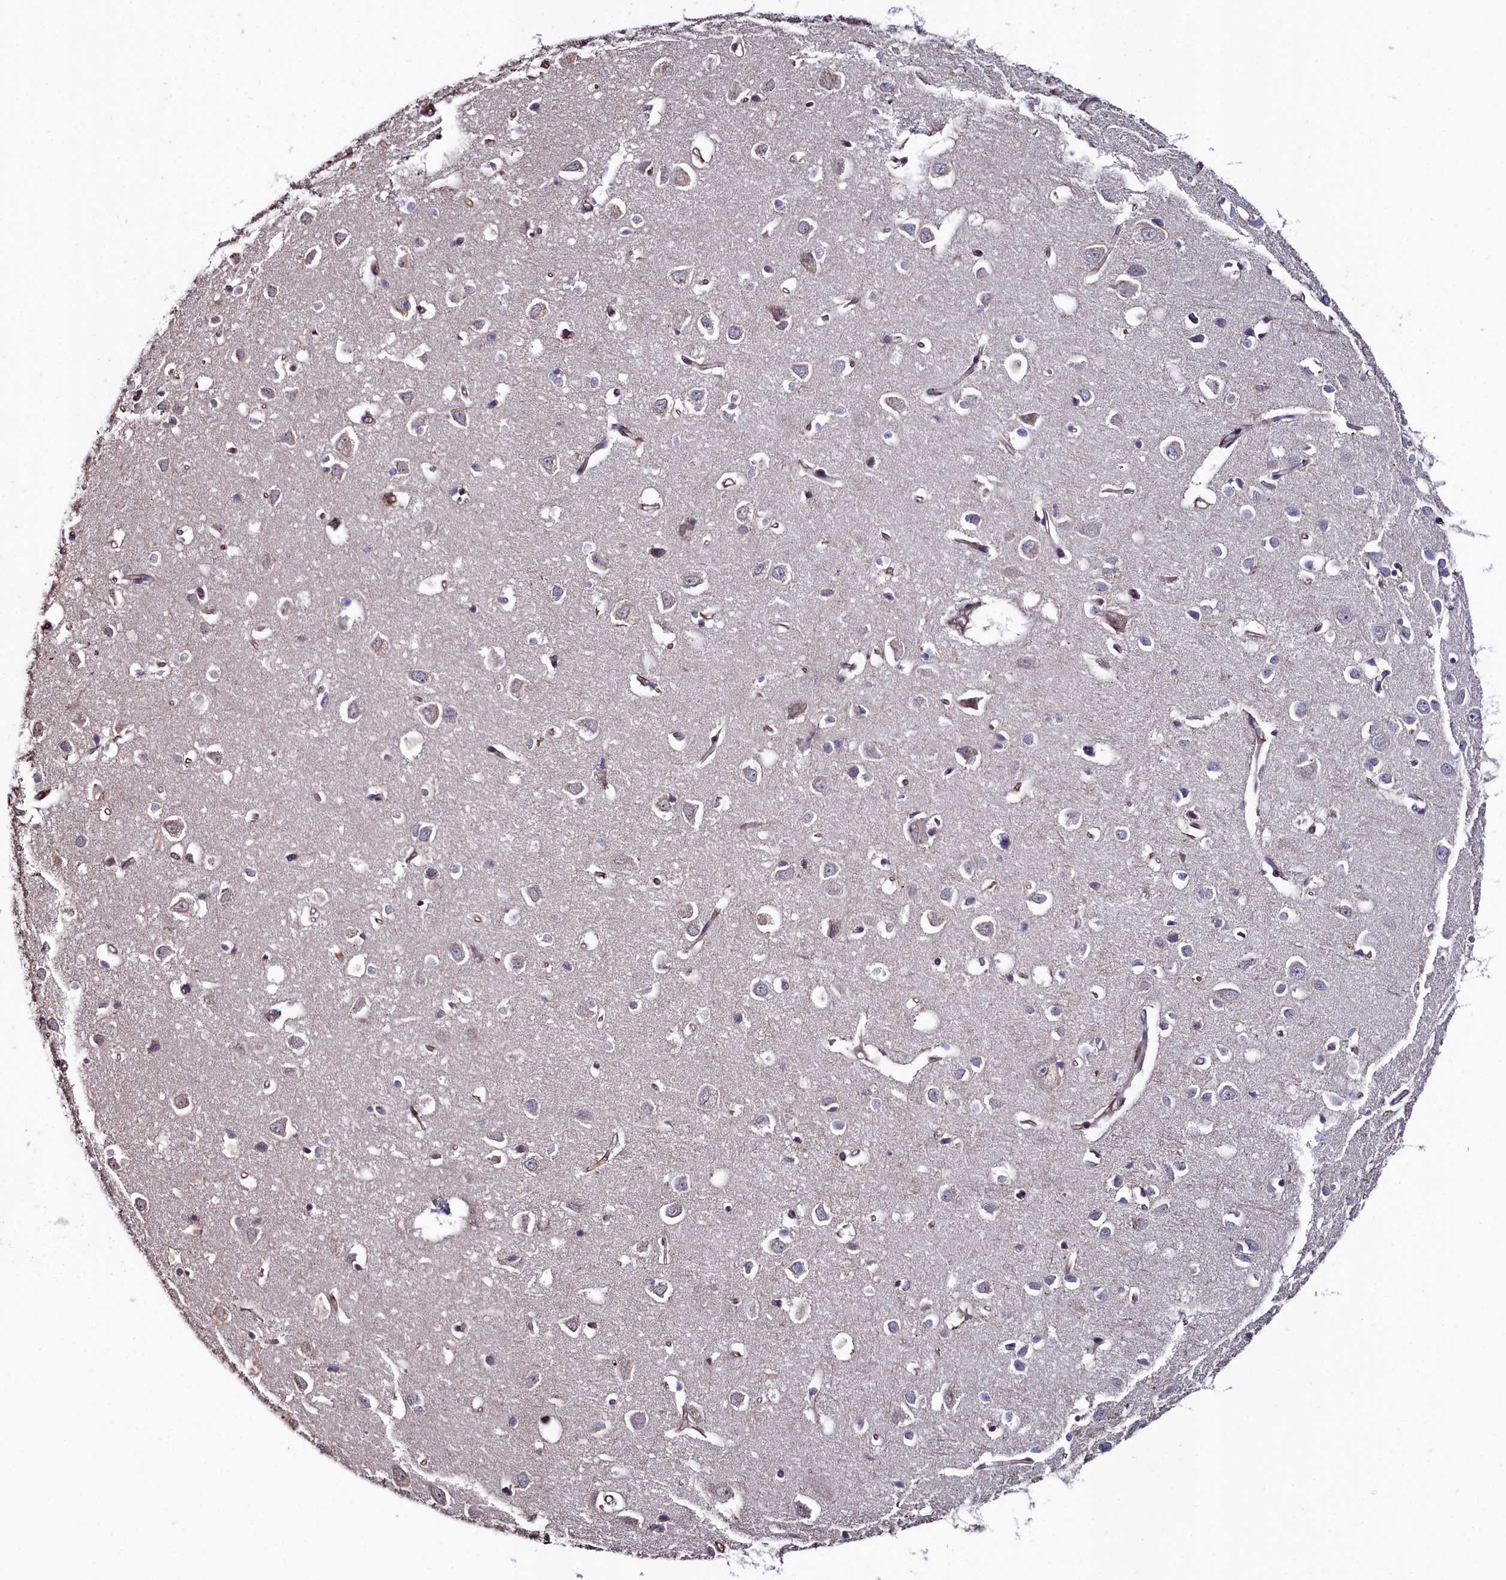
{"staining": {"intensity": "negative", "quantity": "none", "location": "none"}, "tissue": "cerebral cortex", "cell_type": "Endothelial cells", "image_type": "normal", "snomed": [{"axis": "morphology", "description": "Normal tissue, NOS"}, {"axis": "topography", "description": "Cerebral cortex"}], "caption": "Endothelial cells show no significant protein positivity in benign cerebral cortex. (Stains: DAB immunohistochemistry with hematoxylin counter stain, Microscopy: brightfield microscopy at high magnification).", "gene": "C4orf19", "patient": {"sex": "female", "age": 64}}